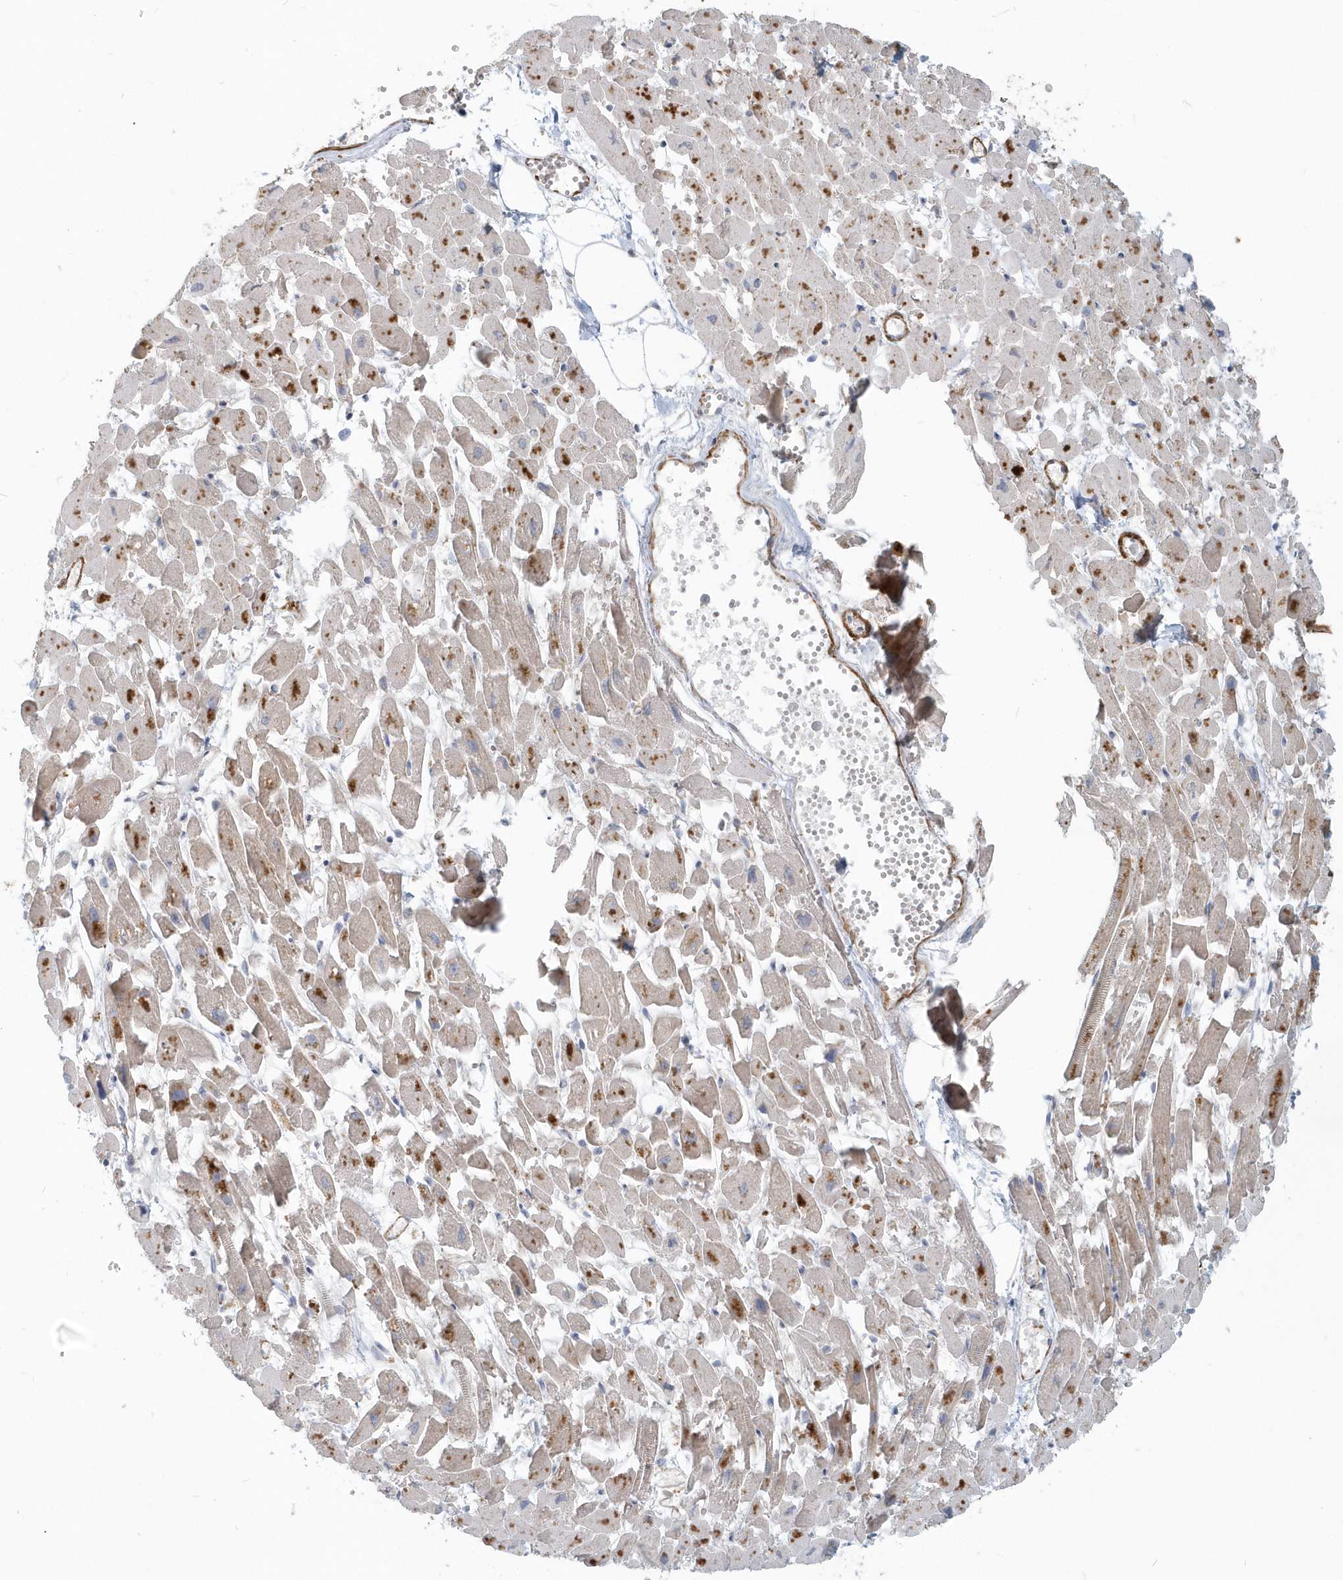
{"staining": {"intensity": "weak", "quantity": "25%-75%", "location": "cytoplasmic/membranous"}, "tissue": "heart muscle", "cell_type": "Cardiomyocytes", "image_type": "normal", "snomed": [{"axis": "morphology", "description": "Normal tissue, NOS"}, {"axis": "topography", "description": "Heart"}], "caption": "Cardiomyocytes show weak cytoplasmic/membranous staining in approximately 25%-75% of cells in normal heart muscle.", "gene": "NAPB", "patient": {"sex": "female", "age": 64}}